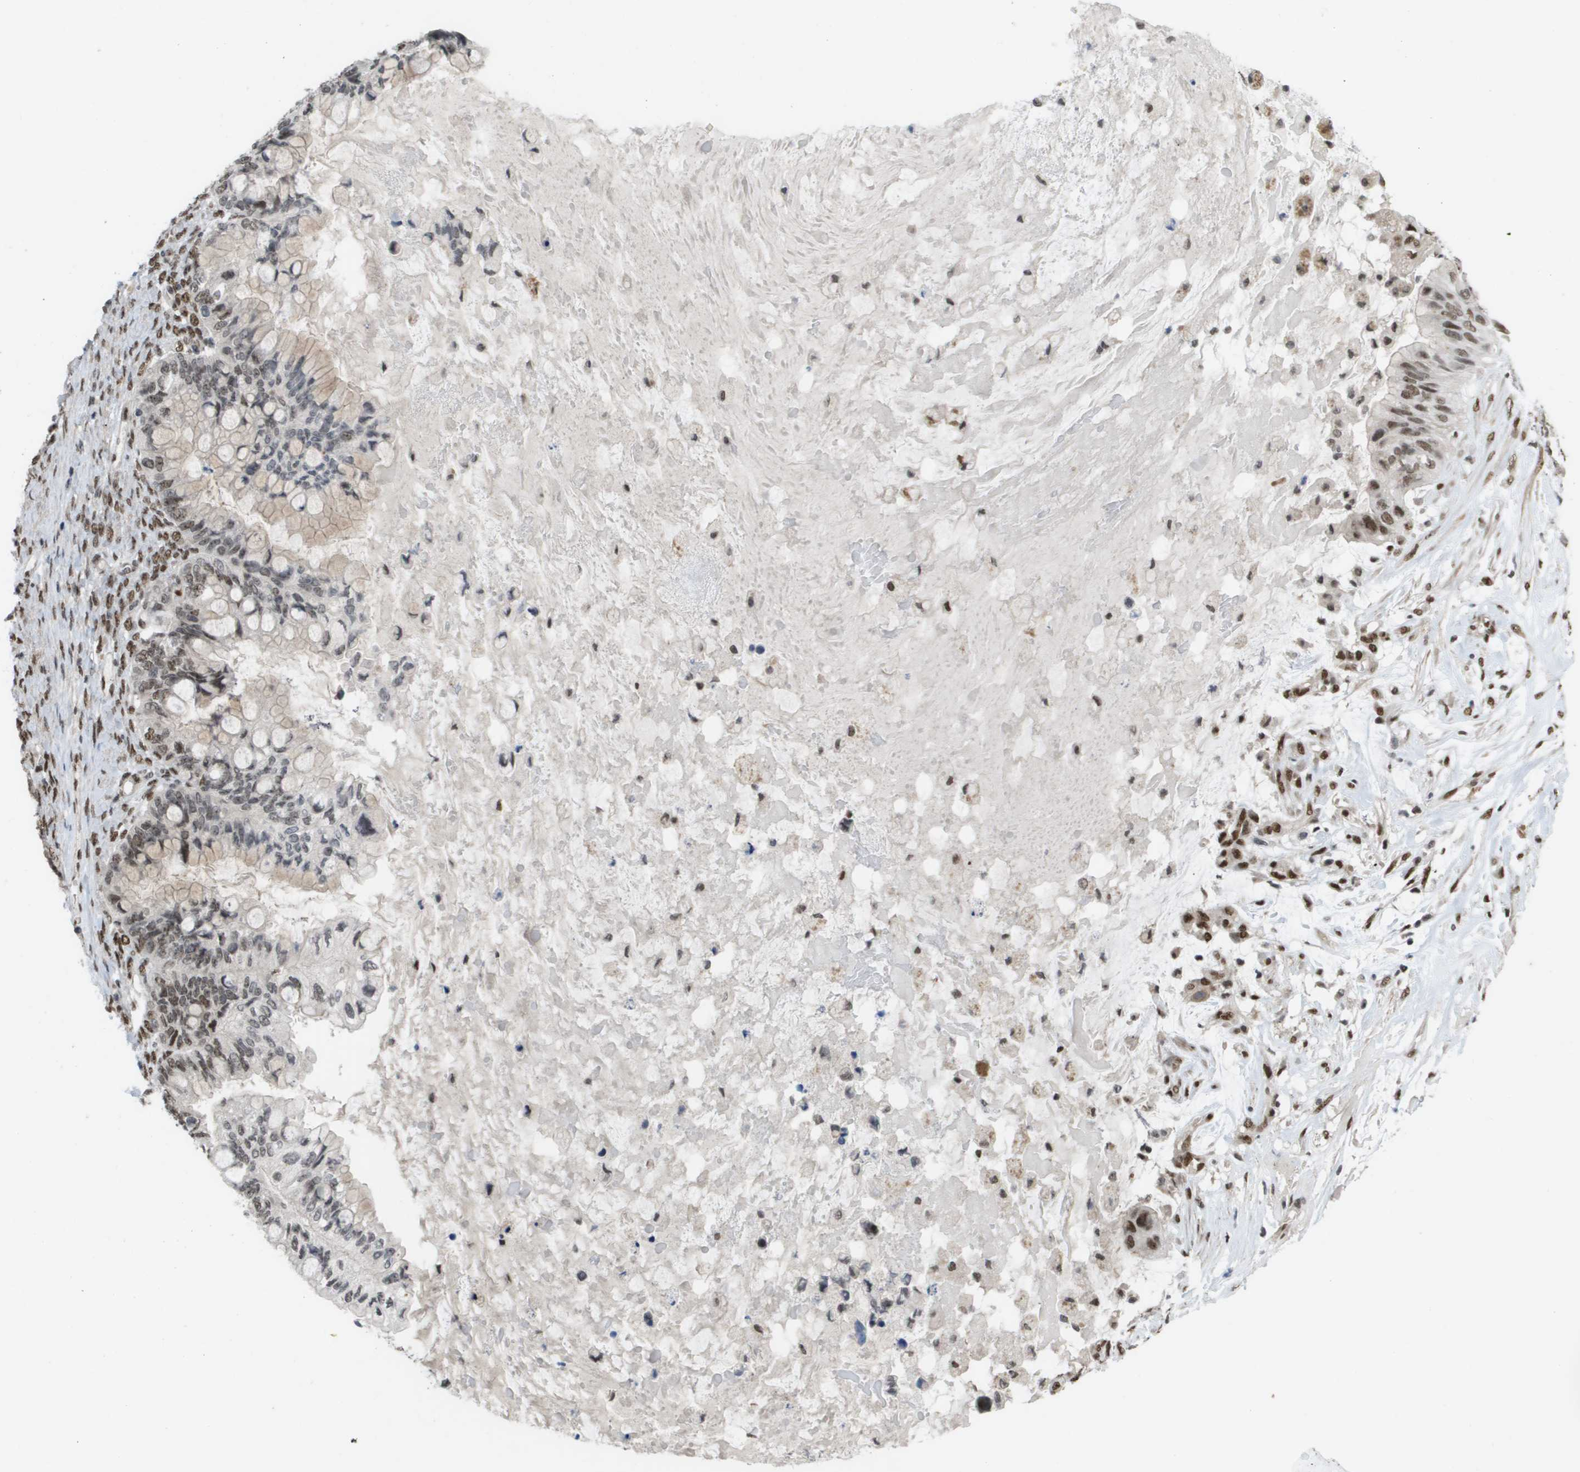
{"staining": {"intensity": "moderate", "quantity": "25%-75%", "location": "nuclear"}, "tissue": "ovarian cancer", "cell_type": "Tumor cells", "image_type": "cancer", "snomed": [{"axis": "morphology", "description": "Cystadenocarcinoma, mucinous, NOS"}, {"axis": "topography", "description": "Ovary"}], "caption": "Protein expression analysis of human ovarian cancer reveals moderate nuclear staining in about 25%-75% of tumor cells.", "gene": "CDT1", "patient": {"sex": "female", "age": 80}}